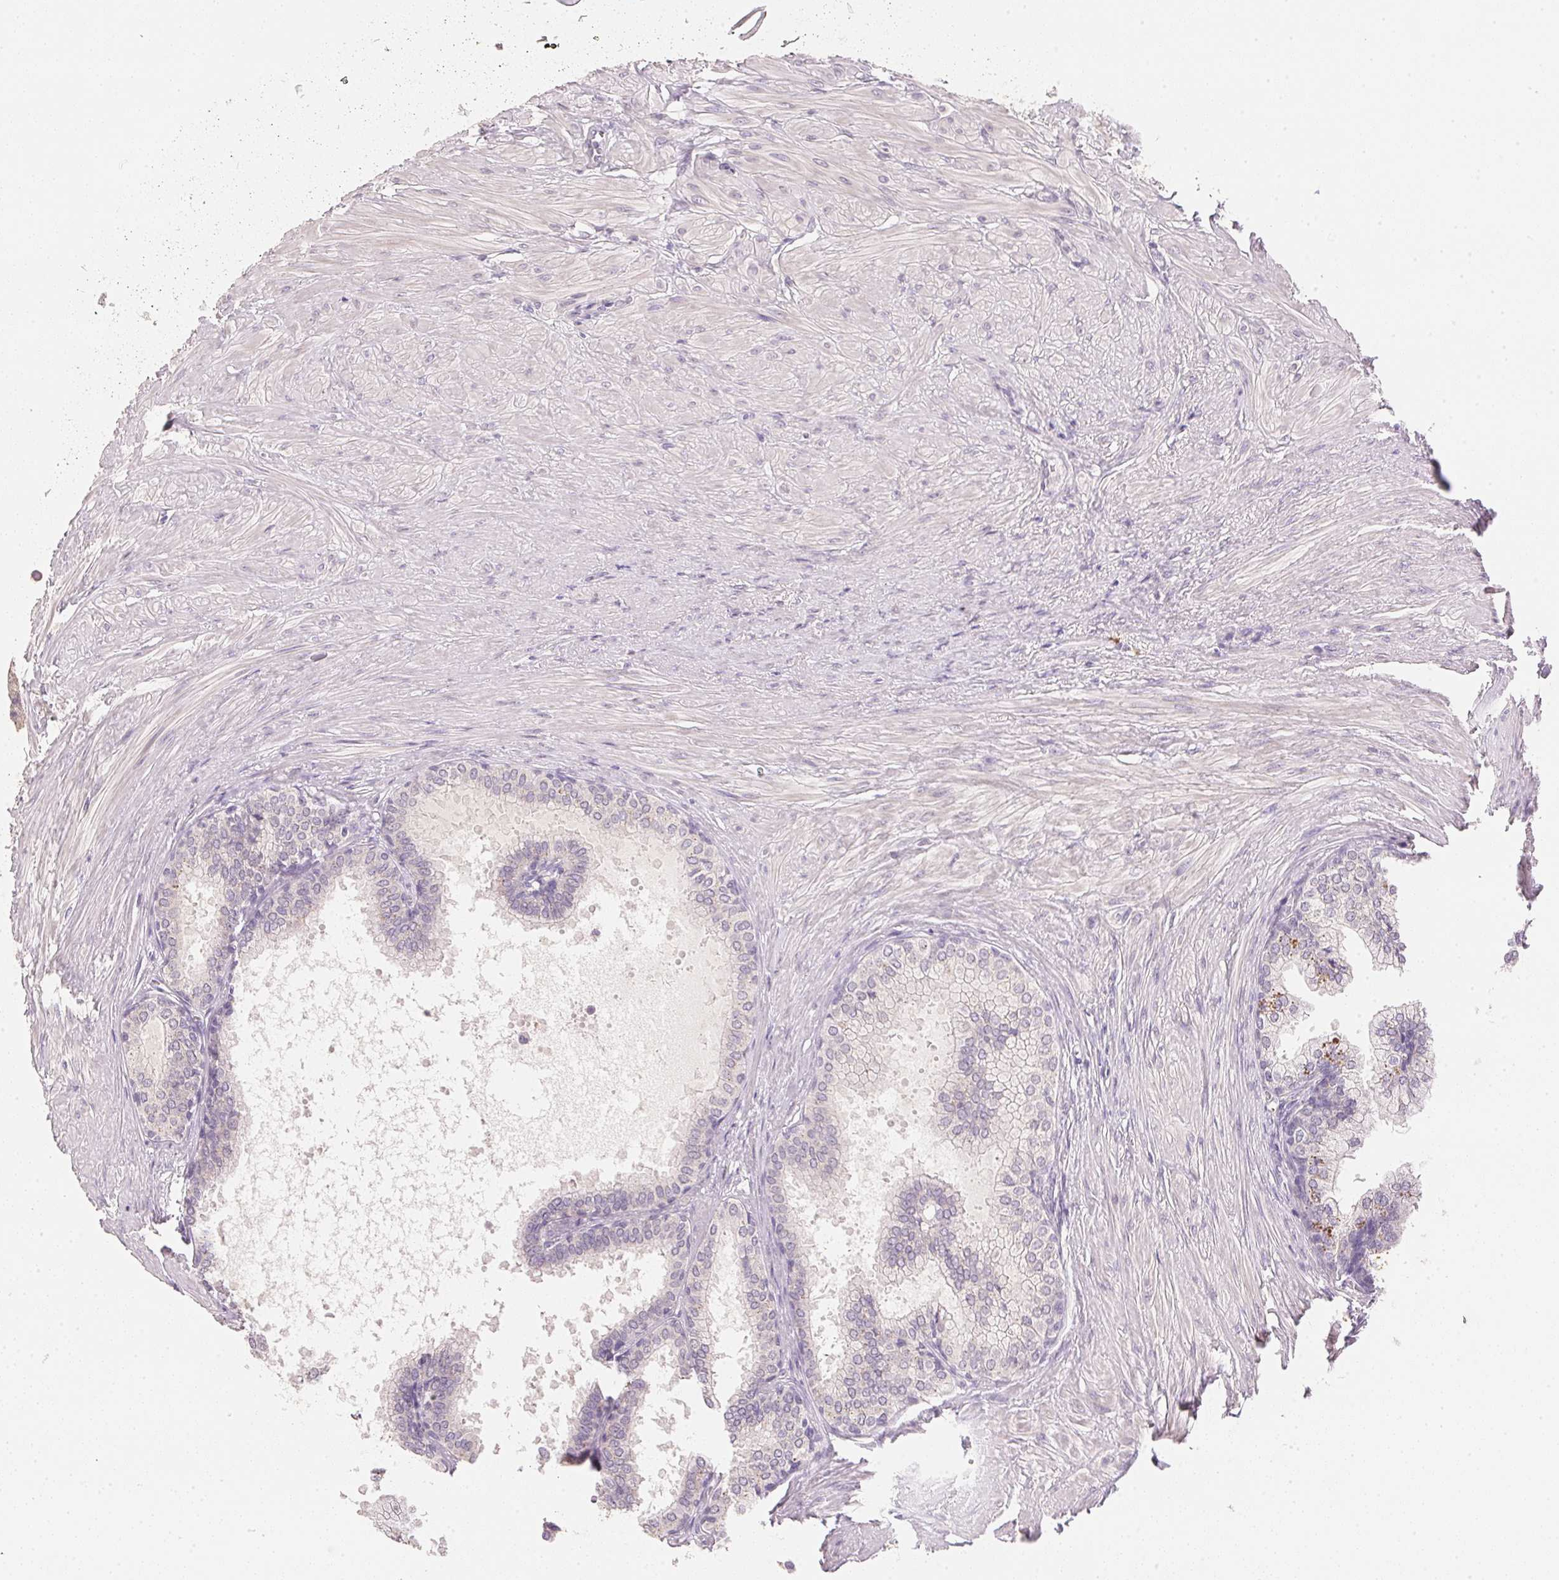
{"staining": {"intensity": "negative", "quantity": "none", "location": "none"}, "tissue": "prostate", "cell_type": "Glandular cells", "image_type": "normal", "snomed": [{"axis": "morphology", "description": "Normal tissue, NOS"}, {"axis": "topography", "description": "Prostate"}, {"axis": "topography", "description": "Peripheral nerve tissue"}], "caption": "Histopathology image shows no significant protein staining in glandular cells of benign prostate.", "gene": "DHCR24", "patient": {"sex": "male", "age": 55}}